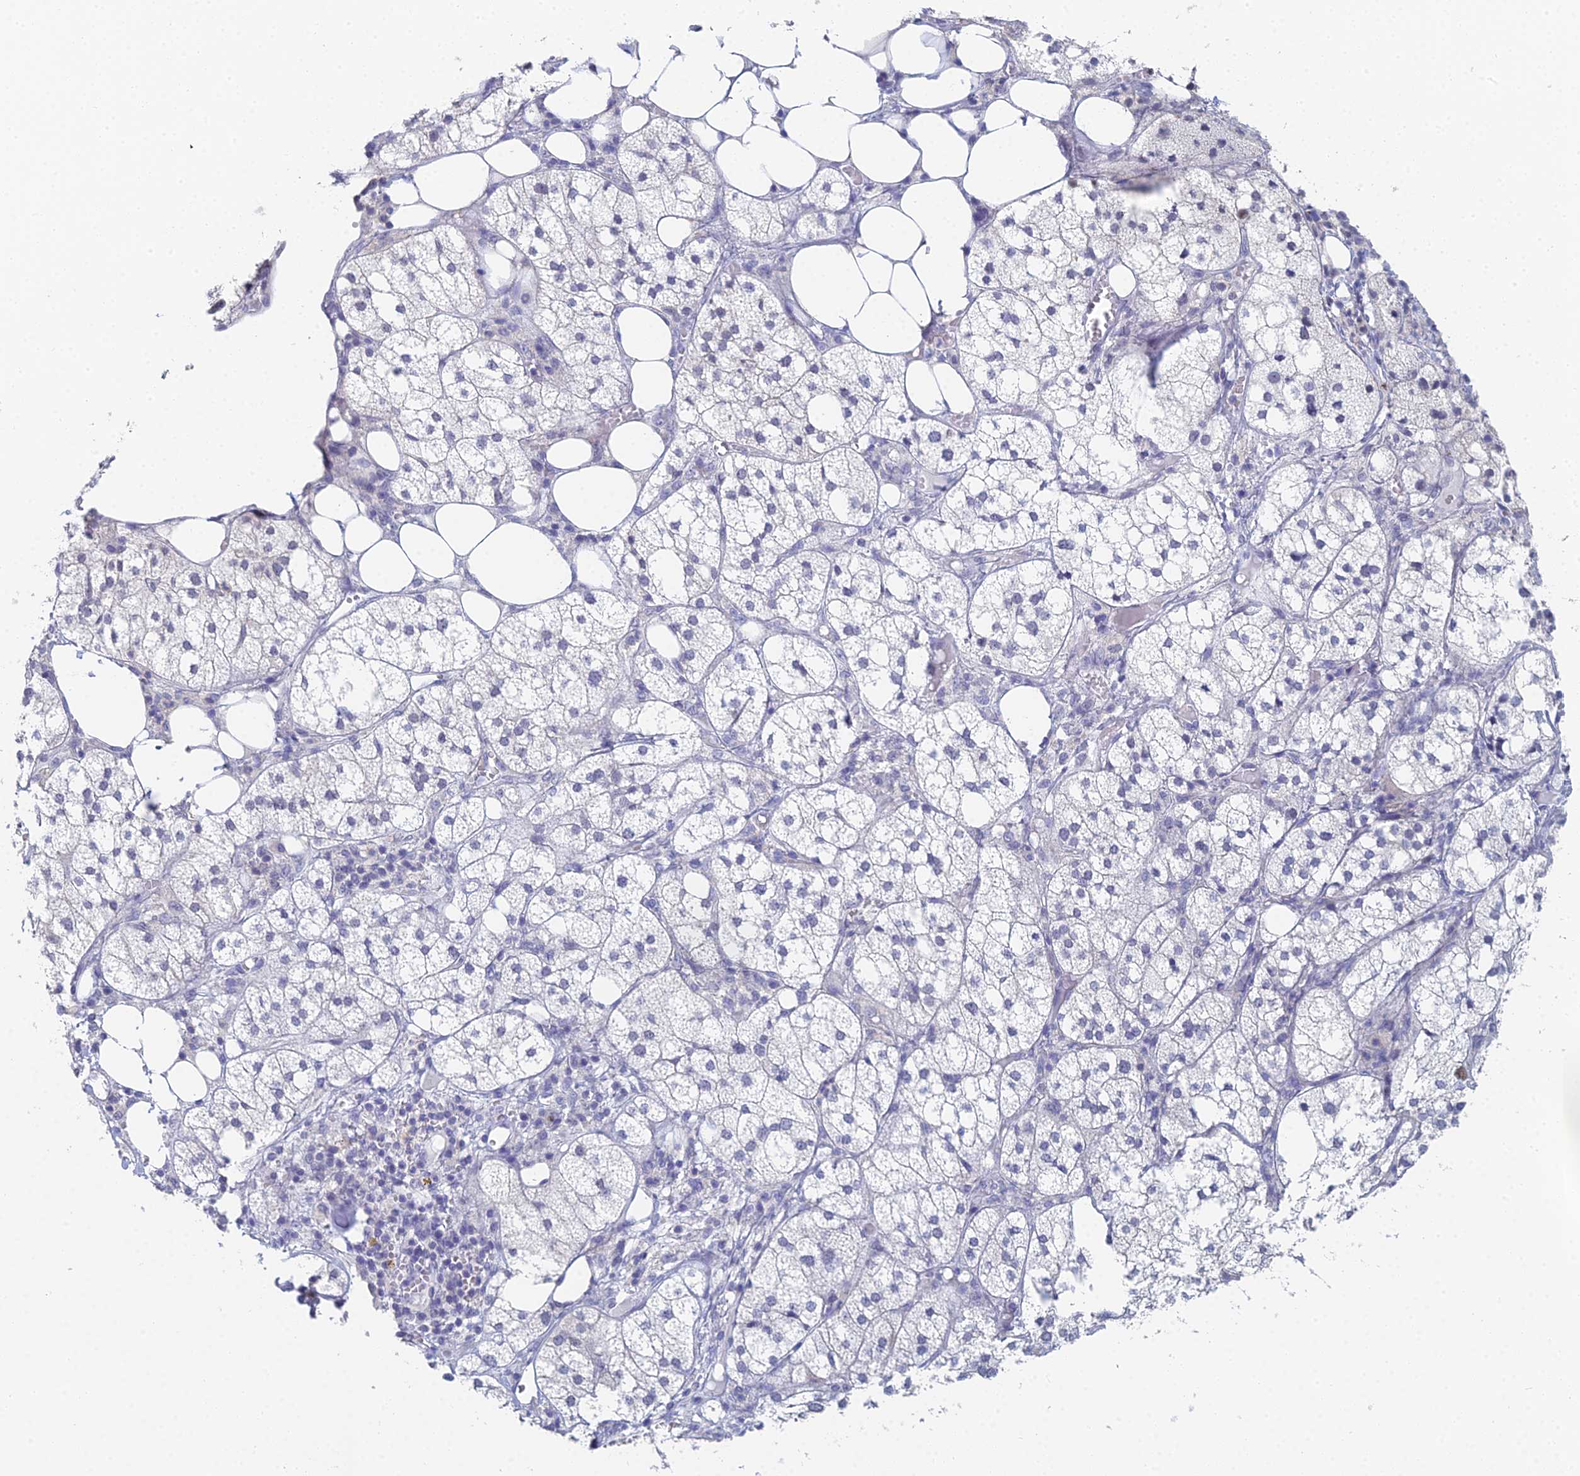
{"staining": {"intensity": "negative", "quantity": "none", "location": "none"}, "tissue": "adrenal gland", "cell_type": "Glandular cells", "image_type": "normal", "snomed": [{"axis": "morphology", "description": "Normal tissue, NOS"}, {"axis": "topography", "description": "Adrenal gland"}], "caption": "Immunohistochemistry micrograph of unremarkable adrenal gland: adrenal gland stained with DAB displays no significant protein staining in glandular cells. (DAB (3,3'-diaminobenzidine) IHC with hematoxylin counter stain).", "gene": "MCM2", "patient": {"sex": "female", "age": 61}}